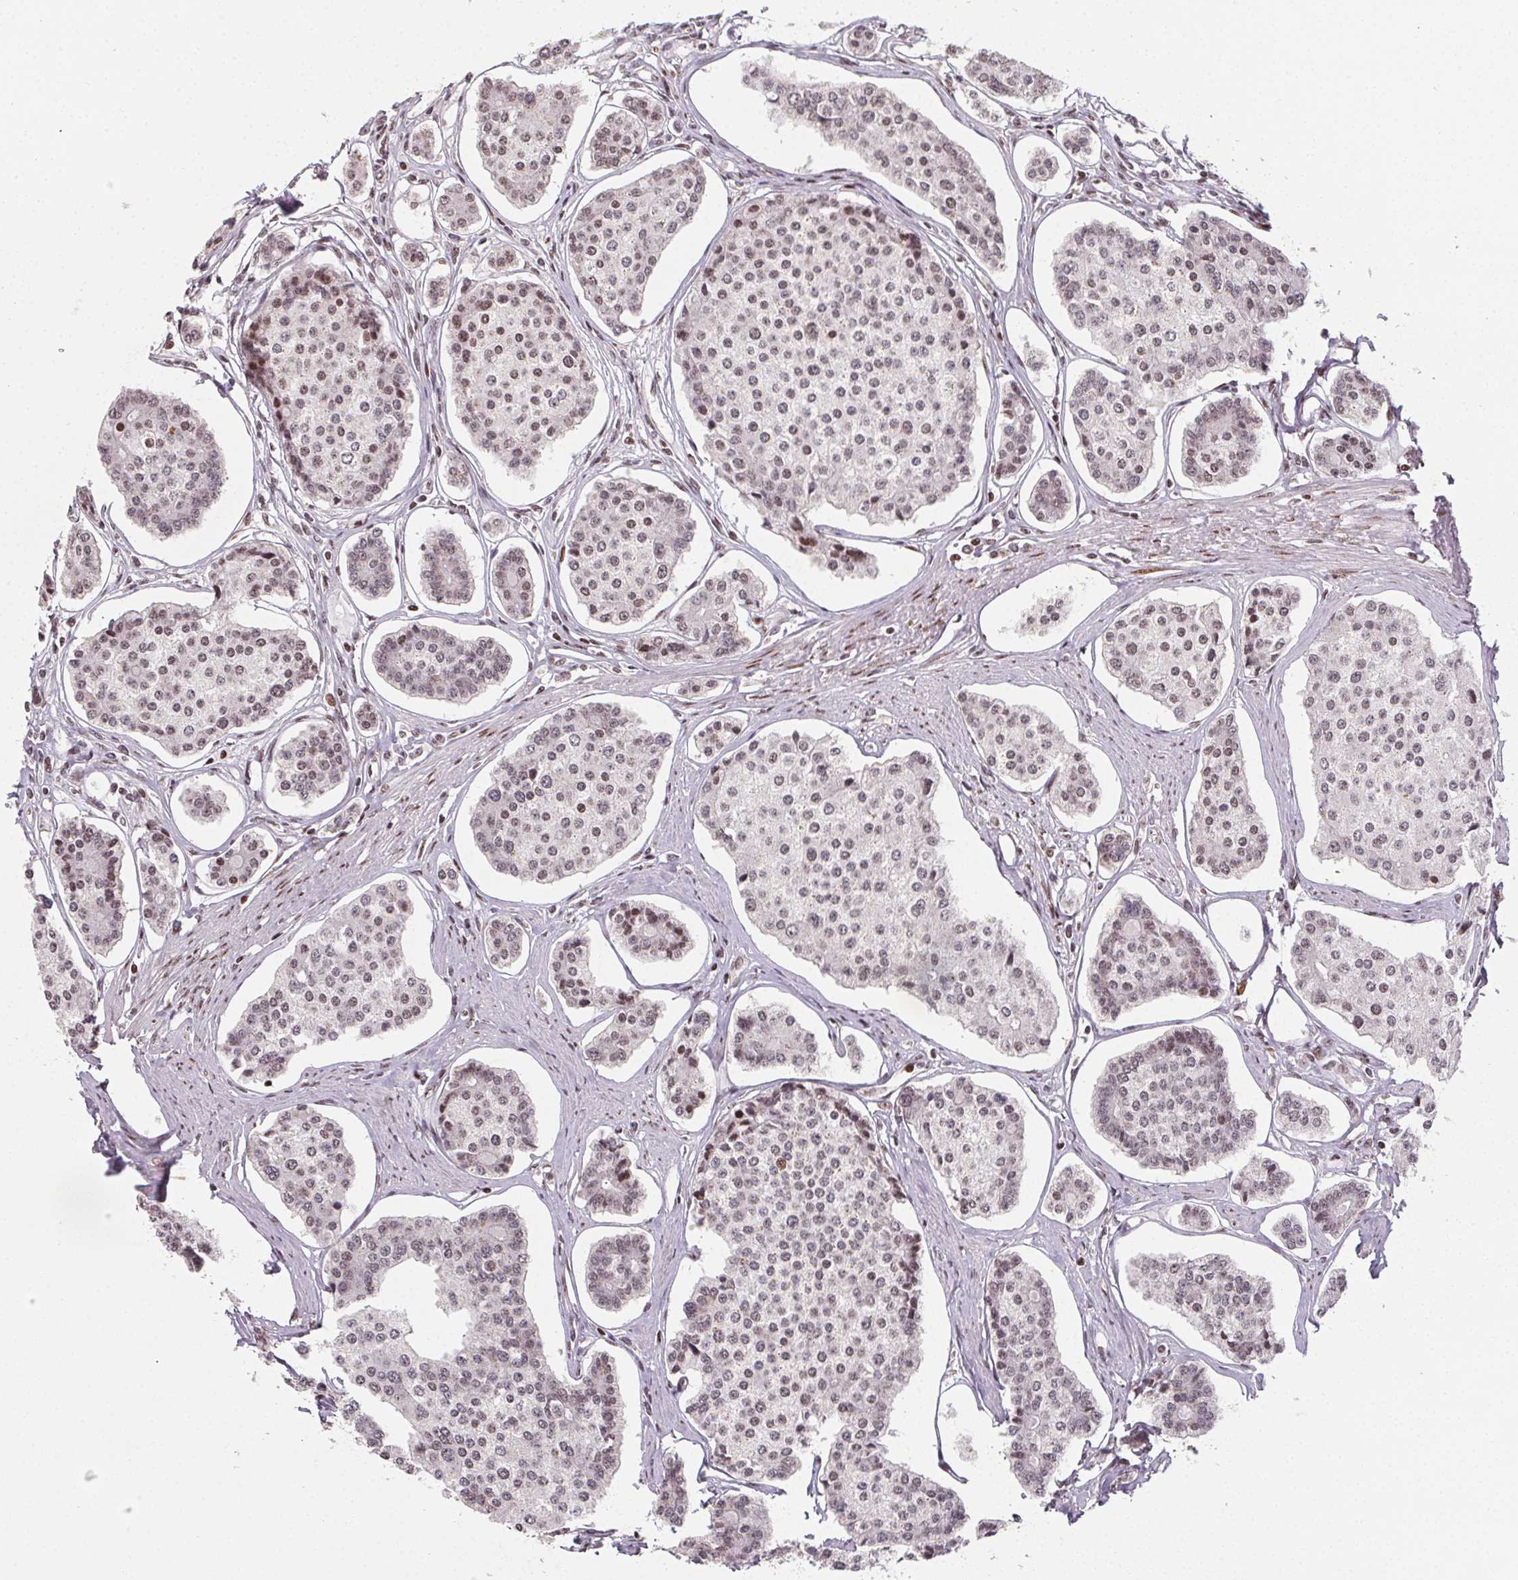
{"staining": {"intensity": "weak", "quantity": "25%-75%", "location": "nuclear"}, "tissue": "carcinoid", "cell_type": "Tumor cells", "image_type": "cancer", "snomed": [{"axis": "morphology", "description": "Carcinoid, malignant, NOS"}, {"axis": "topography", "description": "Small intestine"}], "caption": "DAB (3,3'-diaminobenzidine) immunohistochemical staining of malignant carcinoid exhibits weak nuclear protein staining in about 25%-75% of tumor cells.", "gene": "KMT2A", "patient": {"sex": "female", "age": 65}}